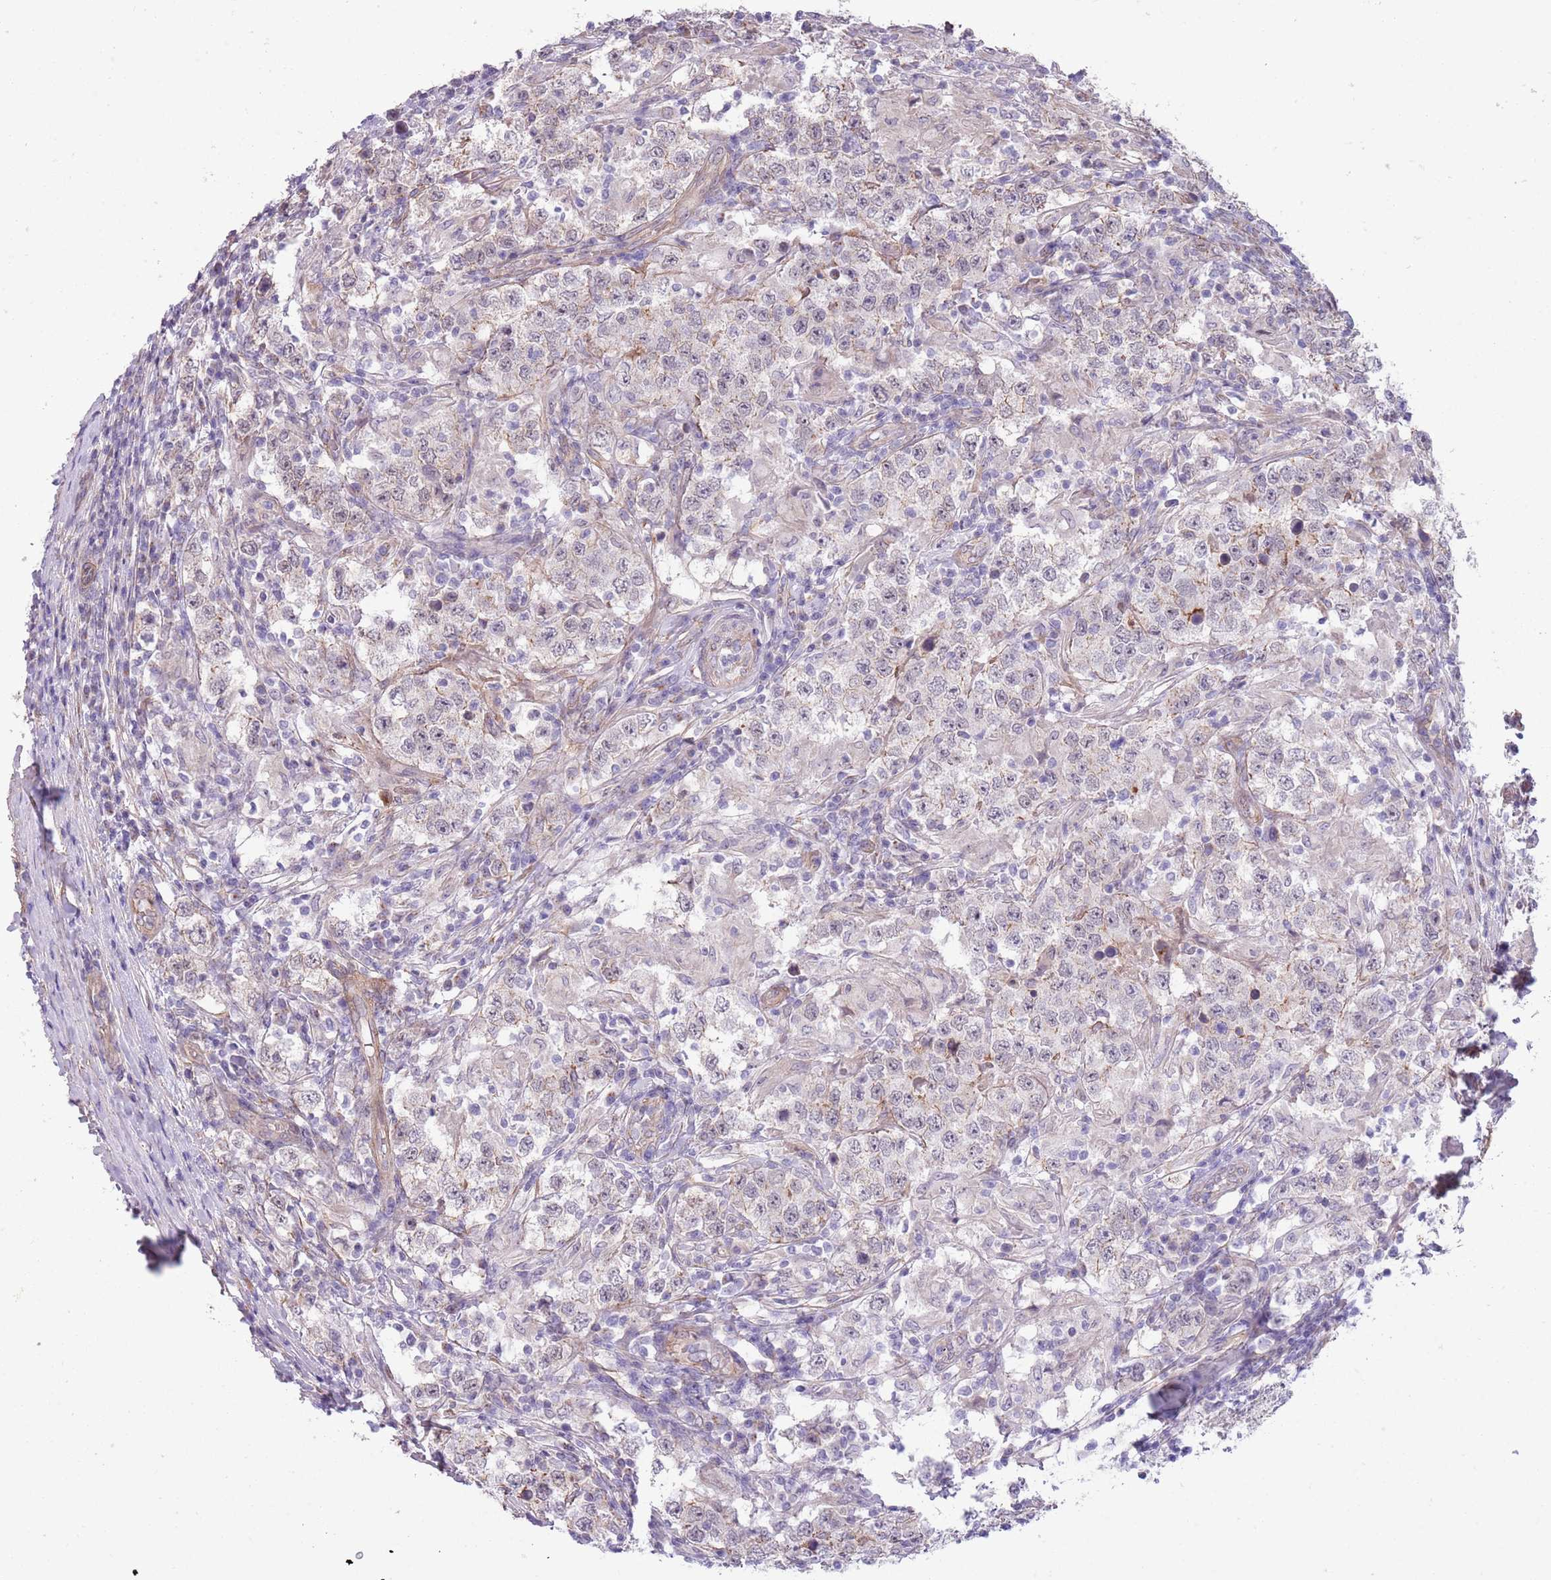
{"staining": {"intensity": "weak", "quantity": "<25%", "location": "cytoplasmic/membranous"}, "tissue": "testis cancer", "cell_type": "Tumor cells", "image_type": "cancer", "snomed": [{"axis": "morphology", "description": "Seminoma, NOS"}, {"axis": "morphology", "description": "Carcinoma, Embryonal, NOS"}, {"axis": "topography", "description": "Testis"}], "caption": "IHC histopathology image of human testis cancer stained for a protein (brown), which exhibits no staining in tumor cells.", "gene": "CREBZF", "patient": {"sex": "male", "age": 41}}